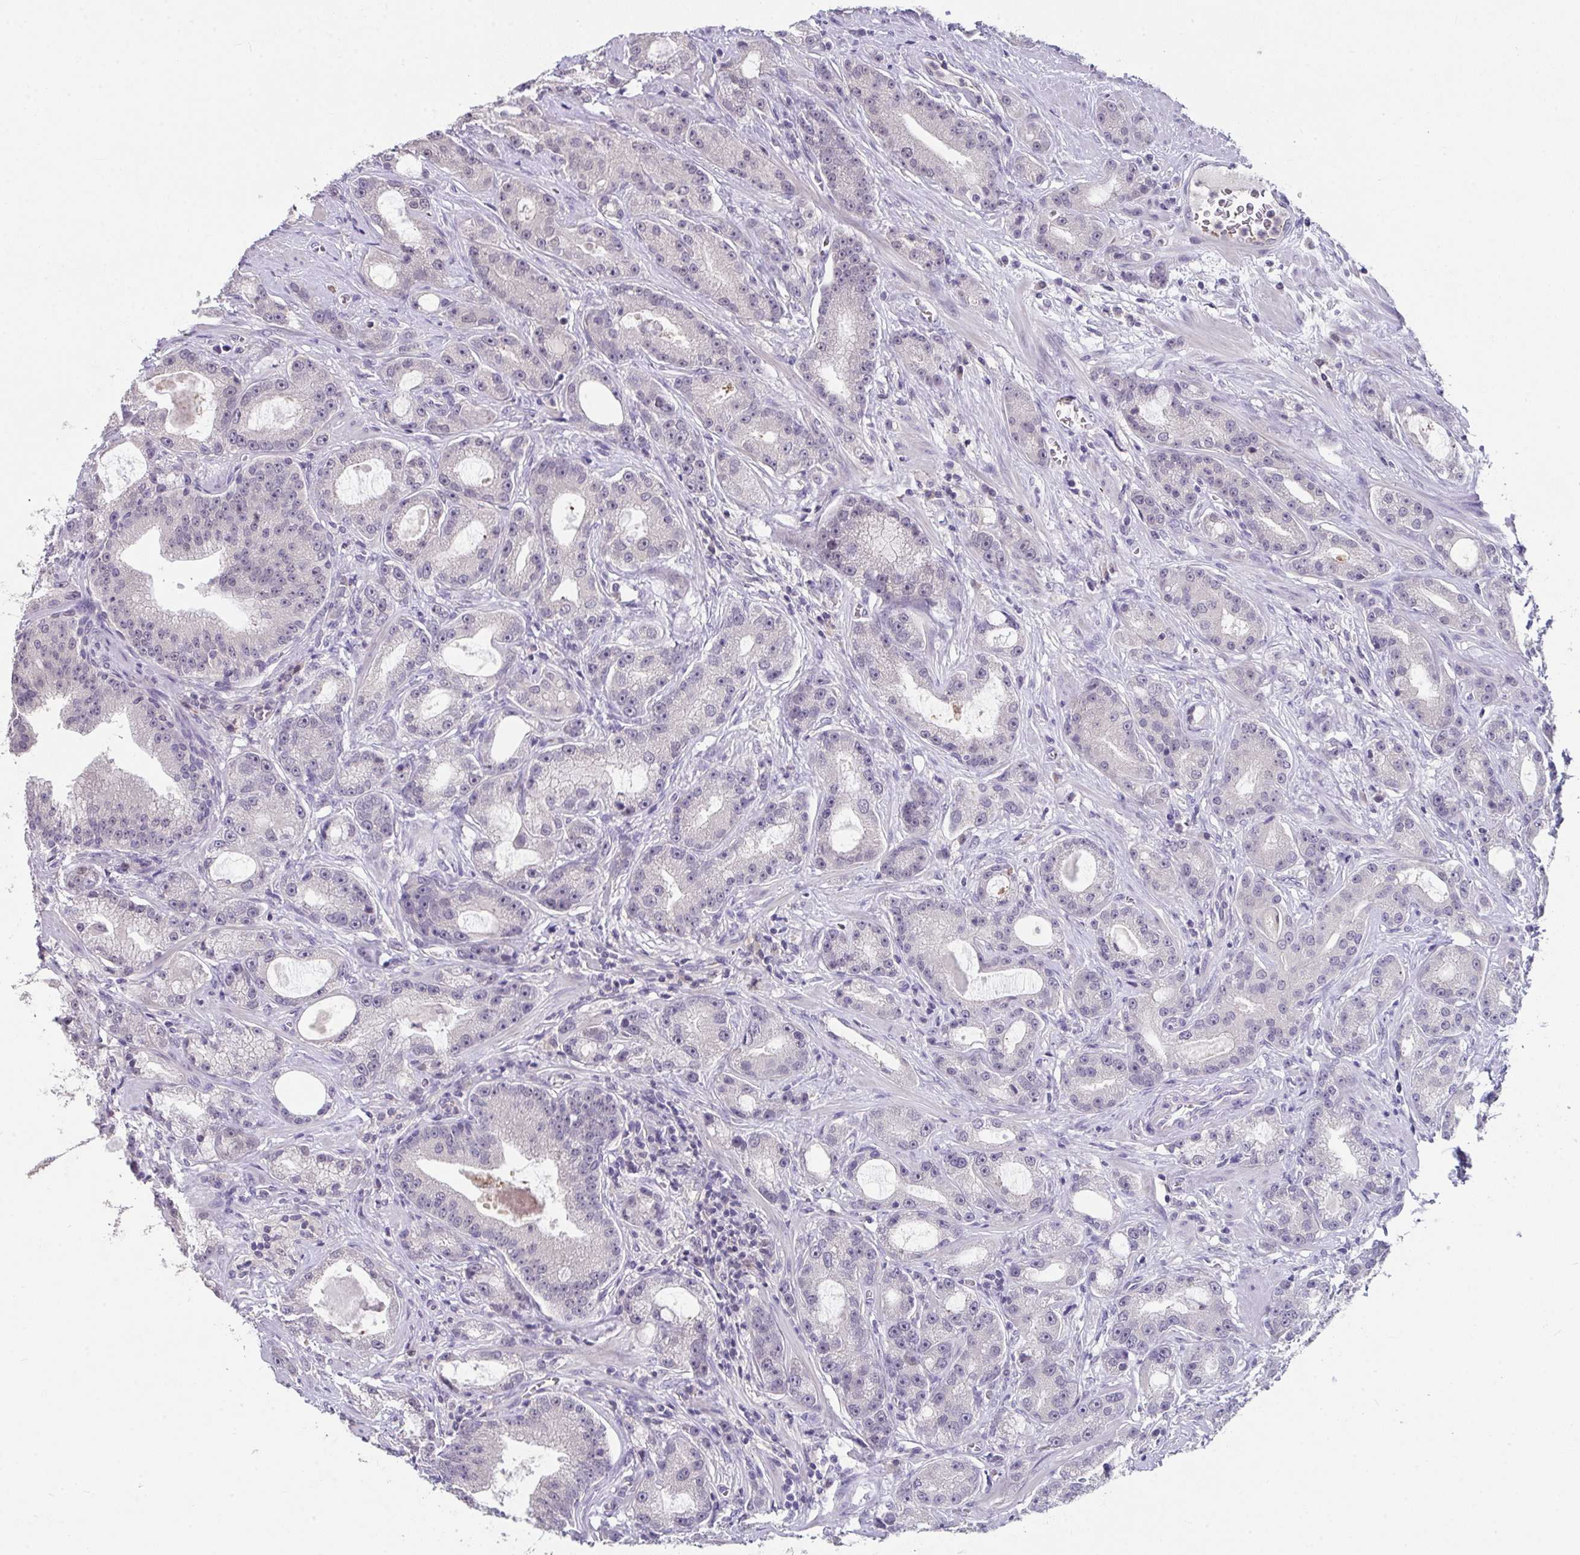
{"staining": {"intensity": "negative", "quantity": "none", "location": "none"}, "tissue": "prostate cancer", "cell_type": "Tumor cells", "image_type": "cancer", "snomed": [{"axis": "morphology", "description": "Adenocarcinoma, High grade"}, {"axis": "topography", "description": "Prostate"}], "caption": "IHC image of human adenocarcinoma (high-grade) (prostate) stained for a protein (brown), which shows no expression in tumor cells.", "gene": "GLTPD2", "patient": {"sex": "male", "age": 65}}